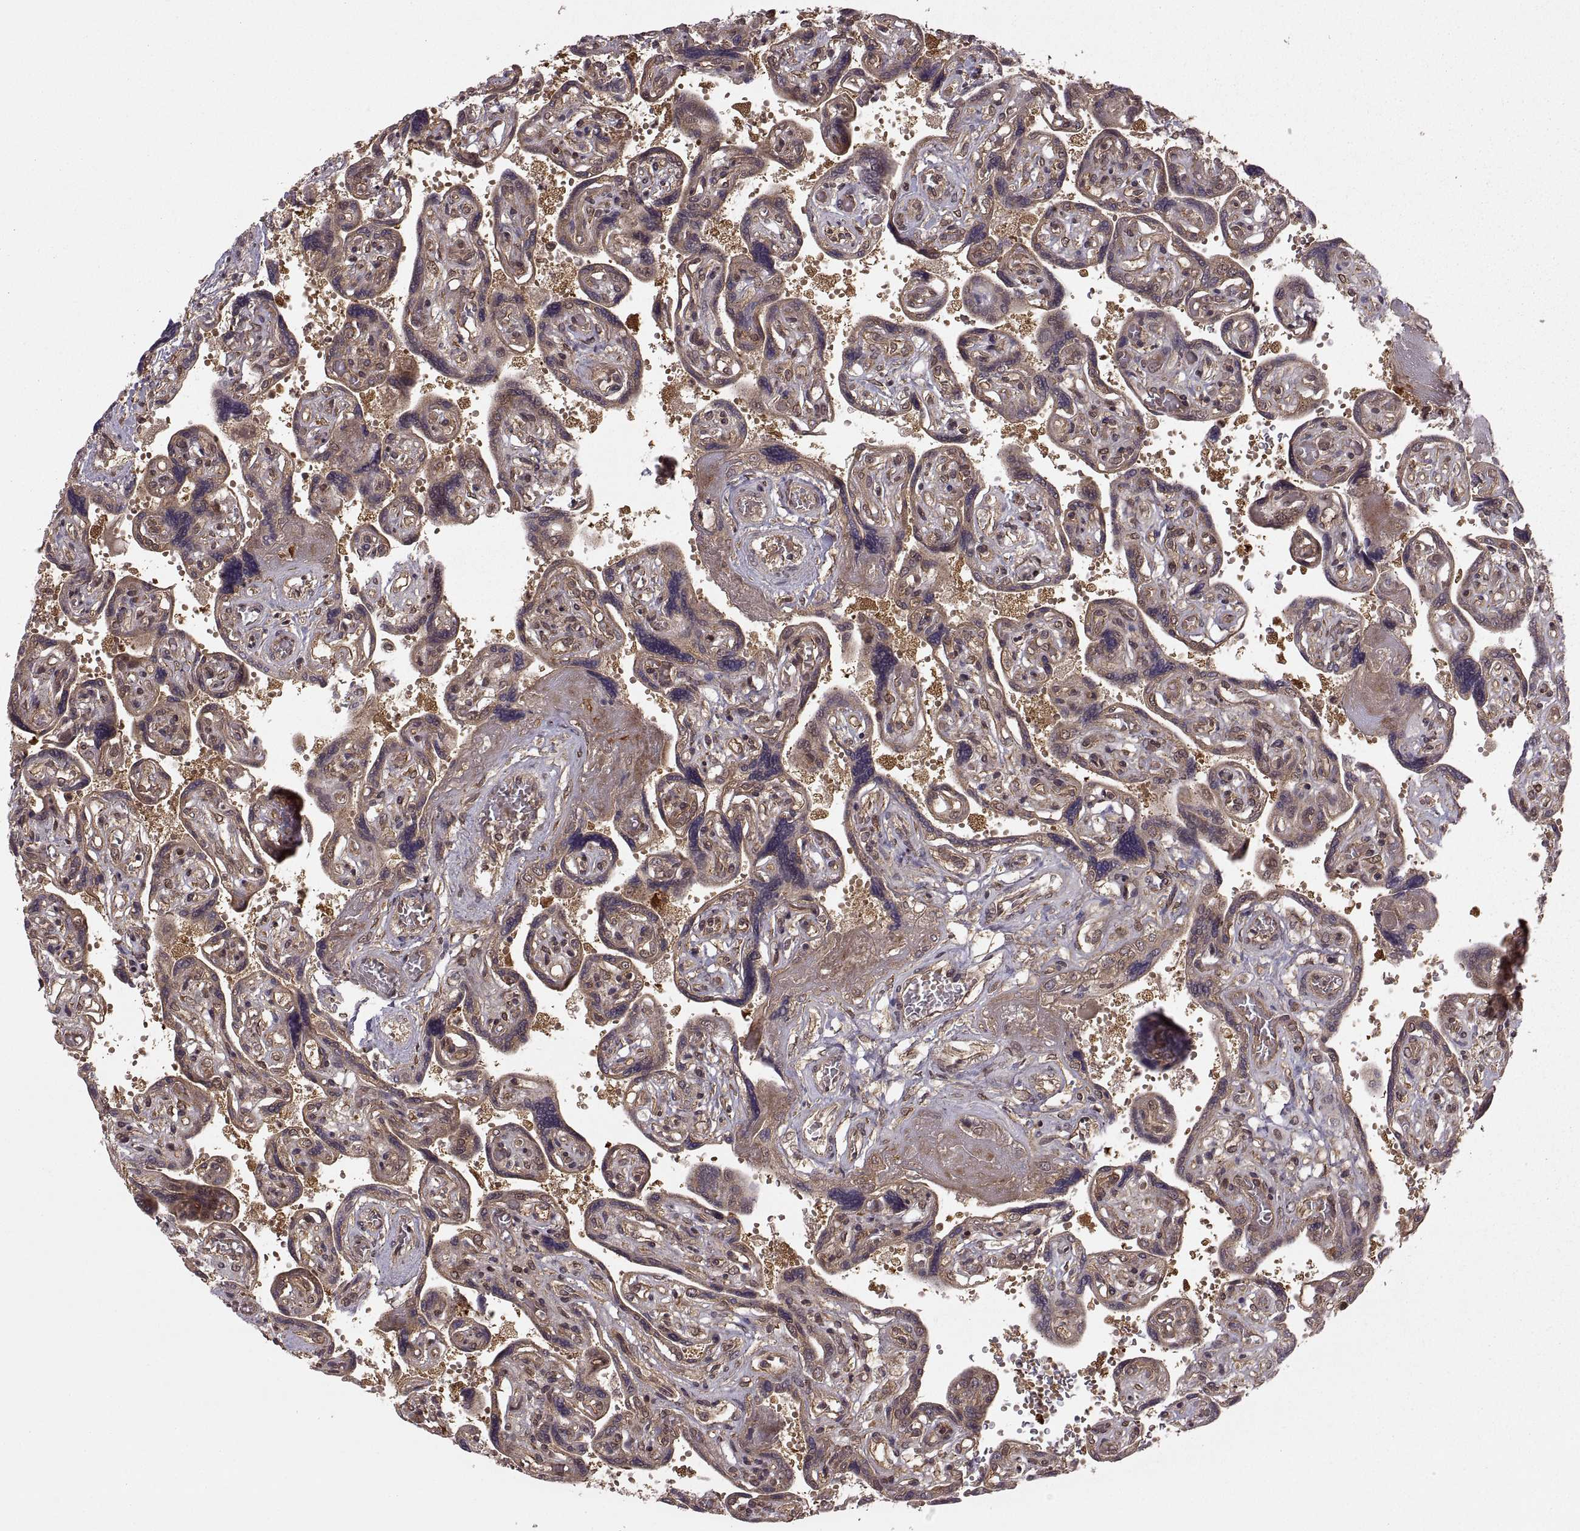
{"staining": {"intensity": "weak", "quantity": ">75%", "location": "cytoplasmic/membranous"}, "tissue": "placenta", "cell_type": "Decidual cells", "image_type": "normal", "snomed": [{"axis": "morphology", "description": "Normal tissue, NOS"}, {"axis": "topography", "description": "Placenta"}], "caption": "Placenta stained with IHC exhibits weak cytoplasmic/membranous positivity in about >75% of decidual cells.", "gene": "DEDD", "patient": {"sex": "female", "age": 32}}